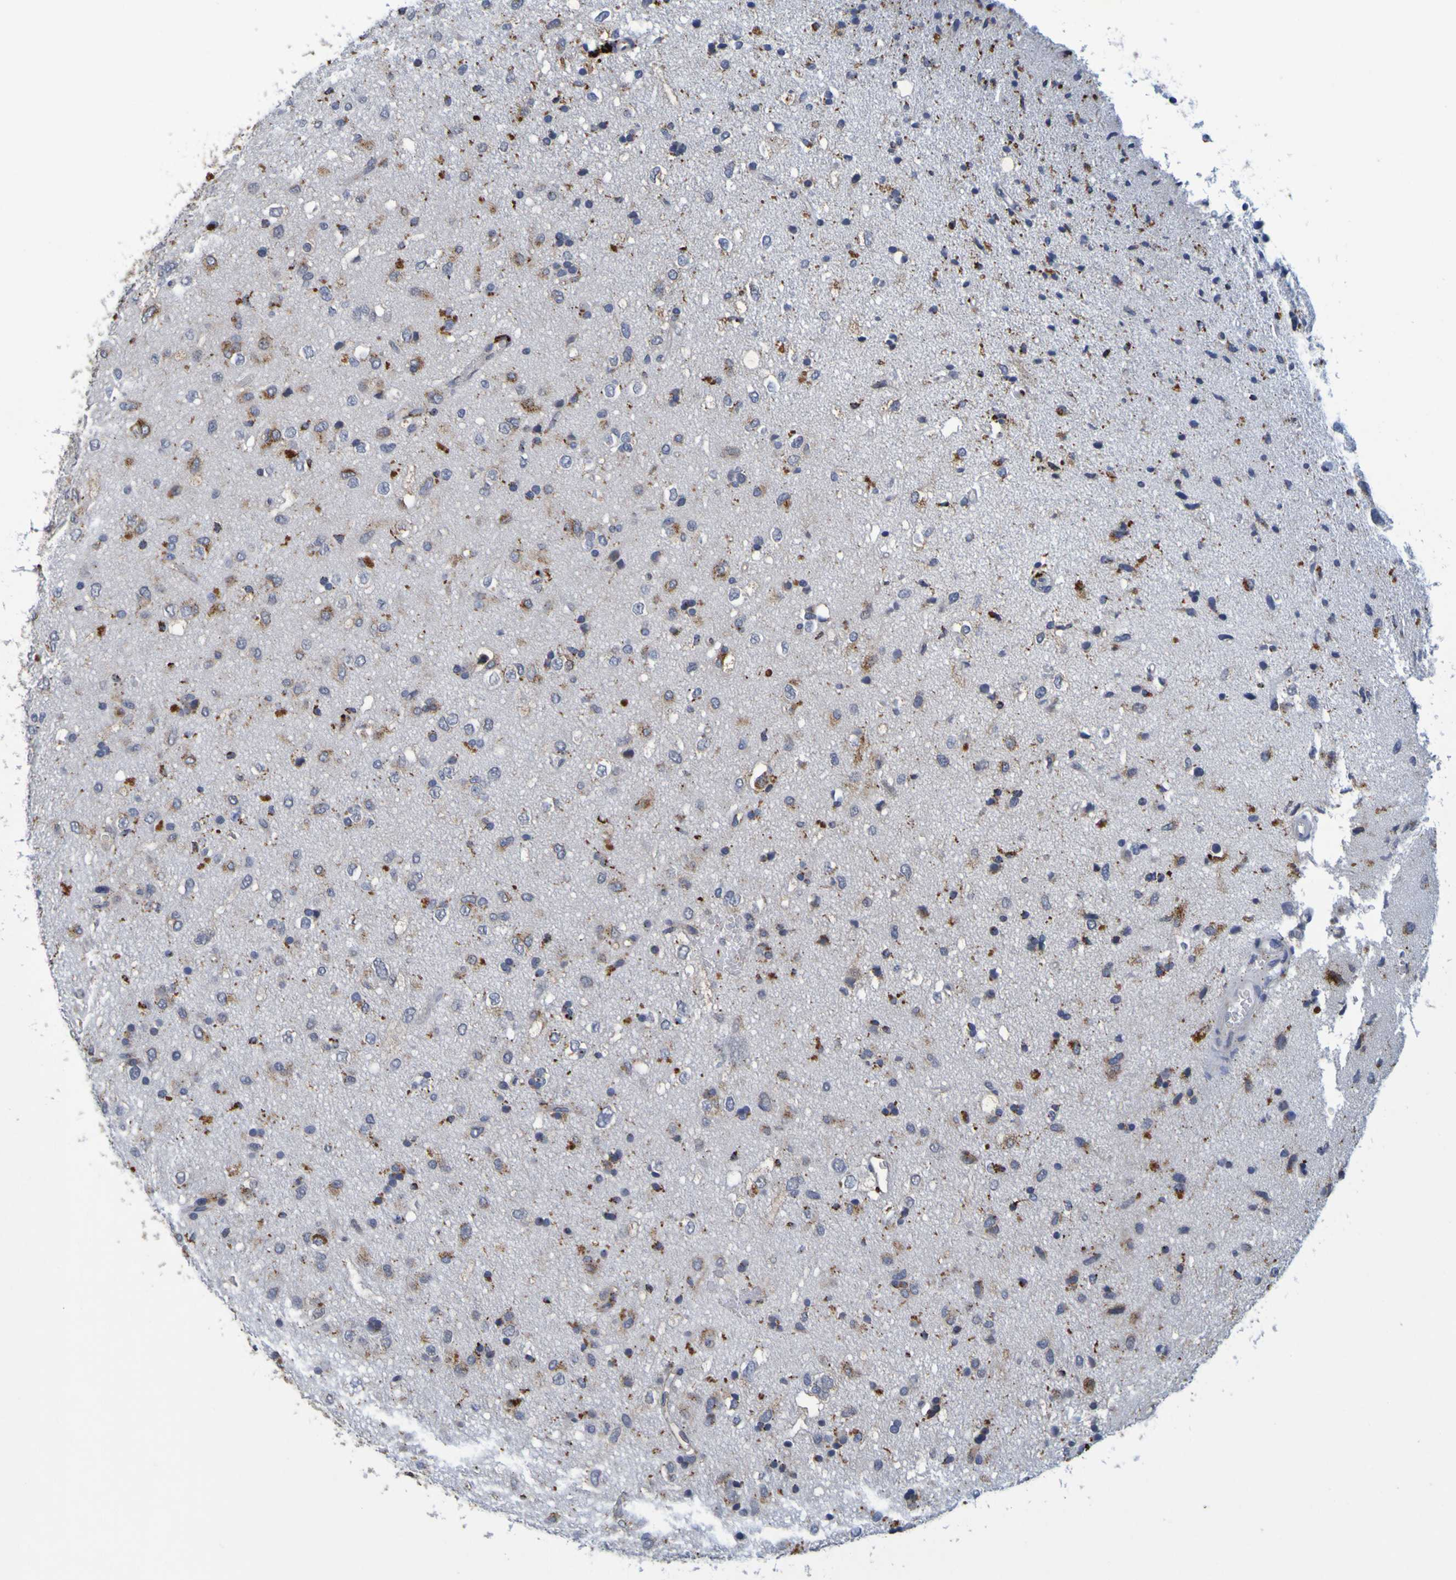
{"staining": {"intensity": "strong", "quantity": "25%-75%", "location": "cytoplasmic/membranous"}, "tissue": "glioma", "cell_type": "Tumor cells", "image_type": "cancer", "snomed": [{"axis": "morphology", "description": "Glioma, malignant, Low grade"}, {"axis": "topography", "description": "Brain"}], "caption": "Malignant glioma (low-grade) stained with a protein marker demonstrates strong staining in tumor cells.", "gene": "TPH1", "patient": {"sex": "male", "age": 77}}